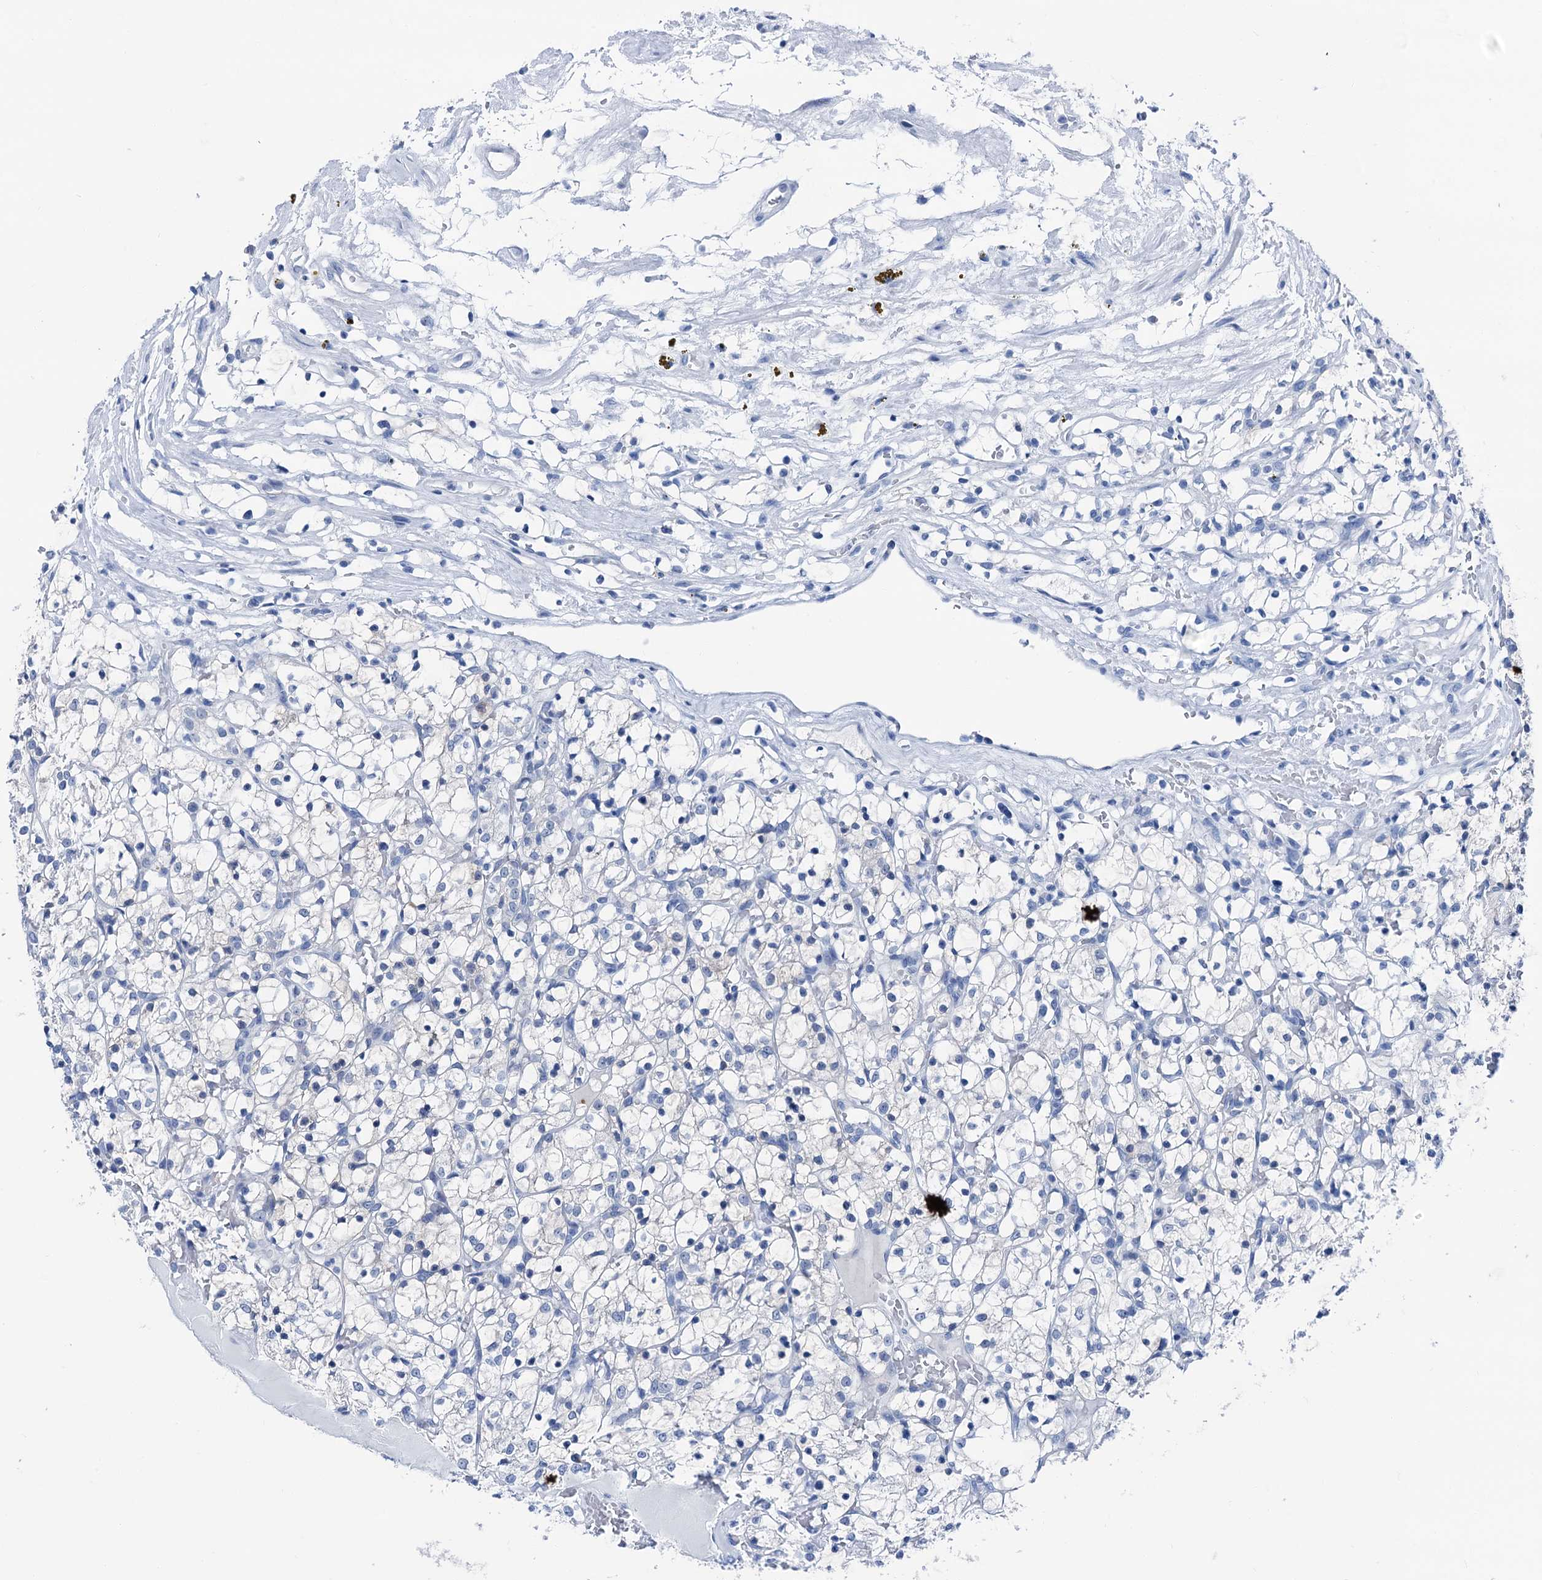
{"staining": {"intensity": "negative", "quantity": "none", "location": "none"}, "tissue": "renal cancer", "cell_type": "Tumor cells", "image_type": "cancer", "snomed": [{"axis": "morphology", "description": "Adenocarcinoma, NOS"}, {"axis": "topography", "description": "Kidney"}], "caption": "An image of renal adenocarcinoma stained for a protein demonstrates no brown staining in tumor cells.", "gene": "GLO1", "patient": {"sex": "female", "age": 69}}